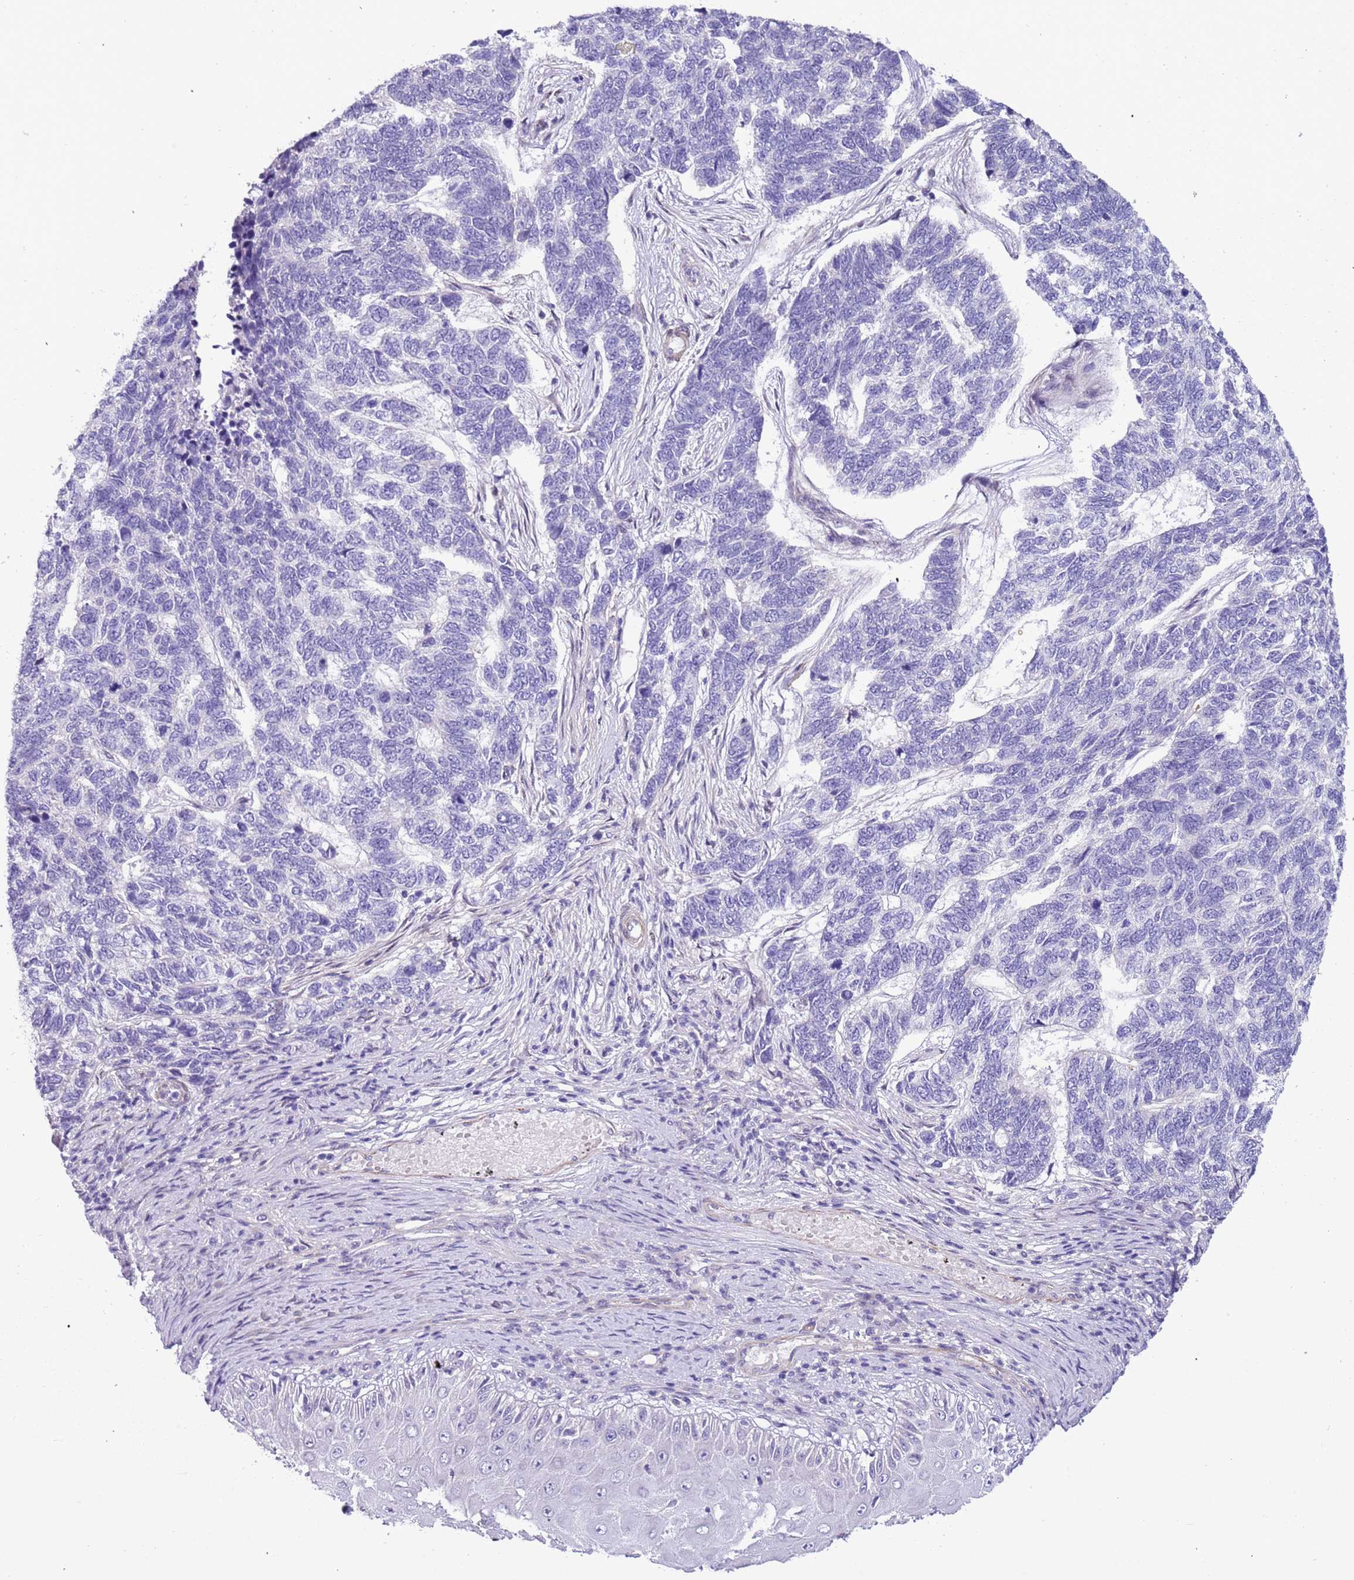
{"staining": {"intensity": "negative", "quantity": "none", "location": "none"}, "tissue": "skin cancer", "cell_type": "Tumor cells", "image_type": "cancer", "snomed": [{"axis": "morphology", "description": "Basal cell carcinoma"}, {"axis": "topography", "description": "Skin"}], "caption": "IHC of human skin basal cell carcinoma exhibits no positivity in tumor cells.", "gene": "PLEKHH1", "patient": {"sex": "female", "age": 65}}